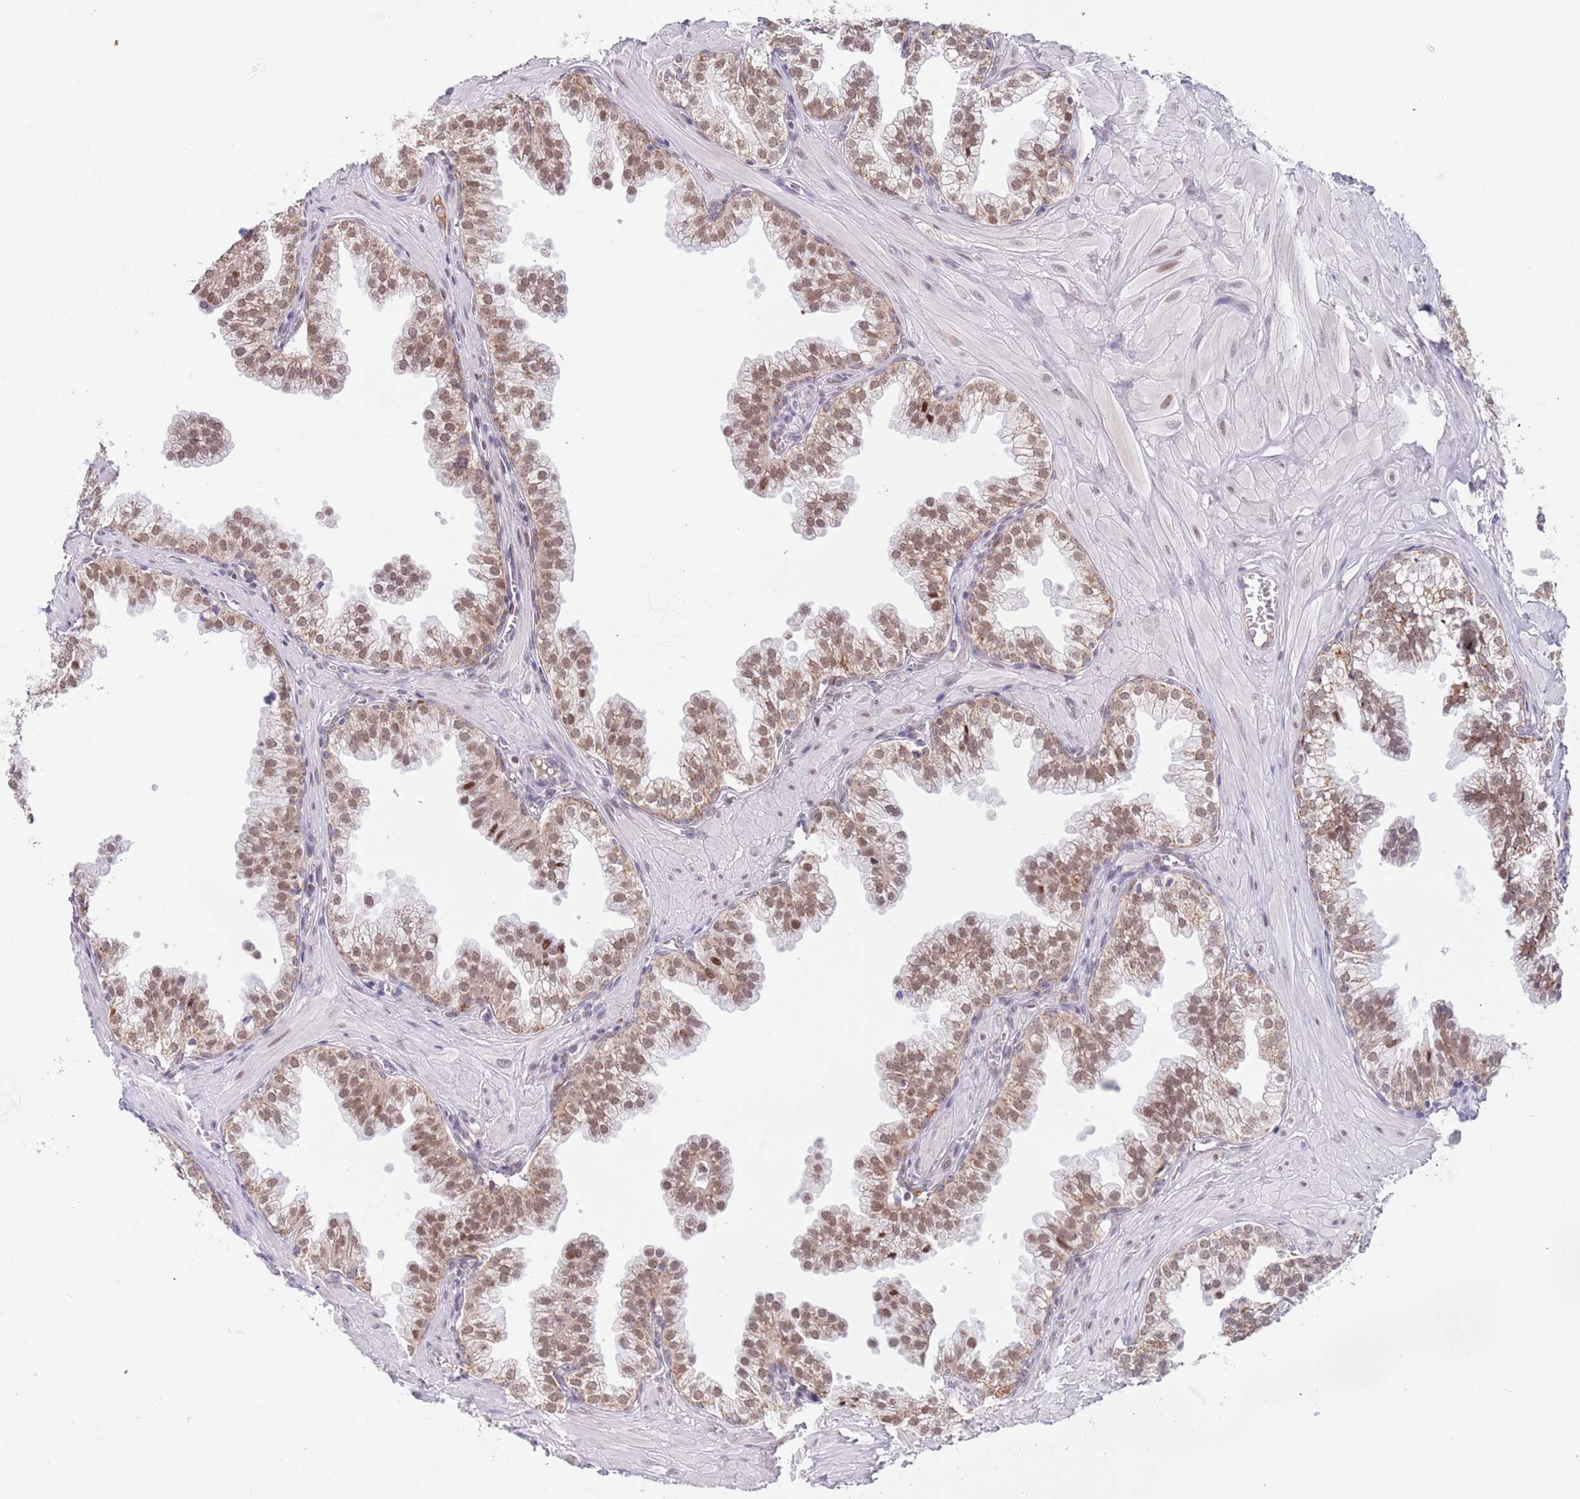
{"staining": {"intensity": "moderate", "quantity": ">75%", "location": "cytoplasmic/membranous,nuclear"}, "tissue": "prostate", "cell_type": "Glandular cells", "image_type": "normal", "snomed": [{"axis": "morphology", "description": "Normal tissue, NOS"}, {"axis": "topography", "description": "Prostate"}, {"axis": "topography", "description": "Peripheral nerve tissue"}], "caption": "Brown immunohistochemical staining in unremarkable human prostate reveals moderate cytoplasmic/membranous,nuclear expression in about >75% of glandular cells. (Brightfield microscopy of DAB IHC at high magnification).", "gene": "TIMM13", "patient": {"sex": "male", "age": 55}}